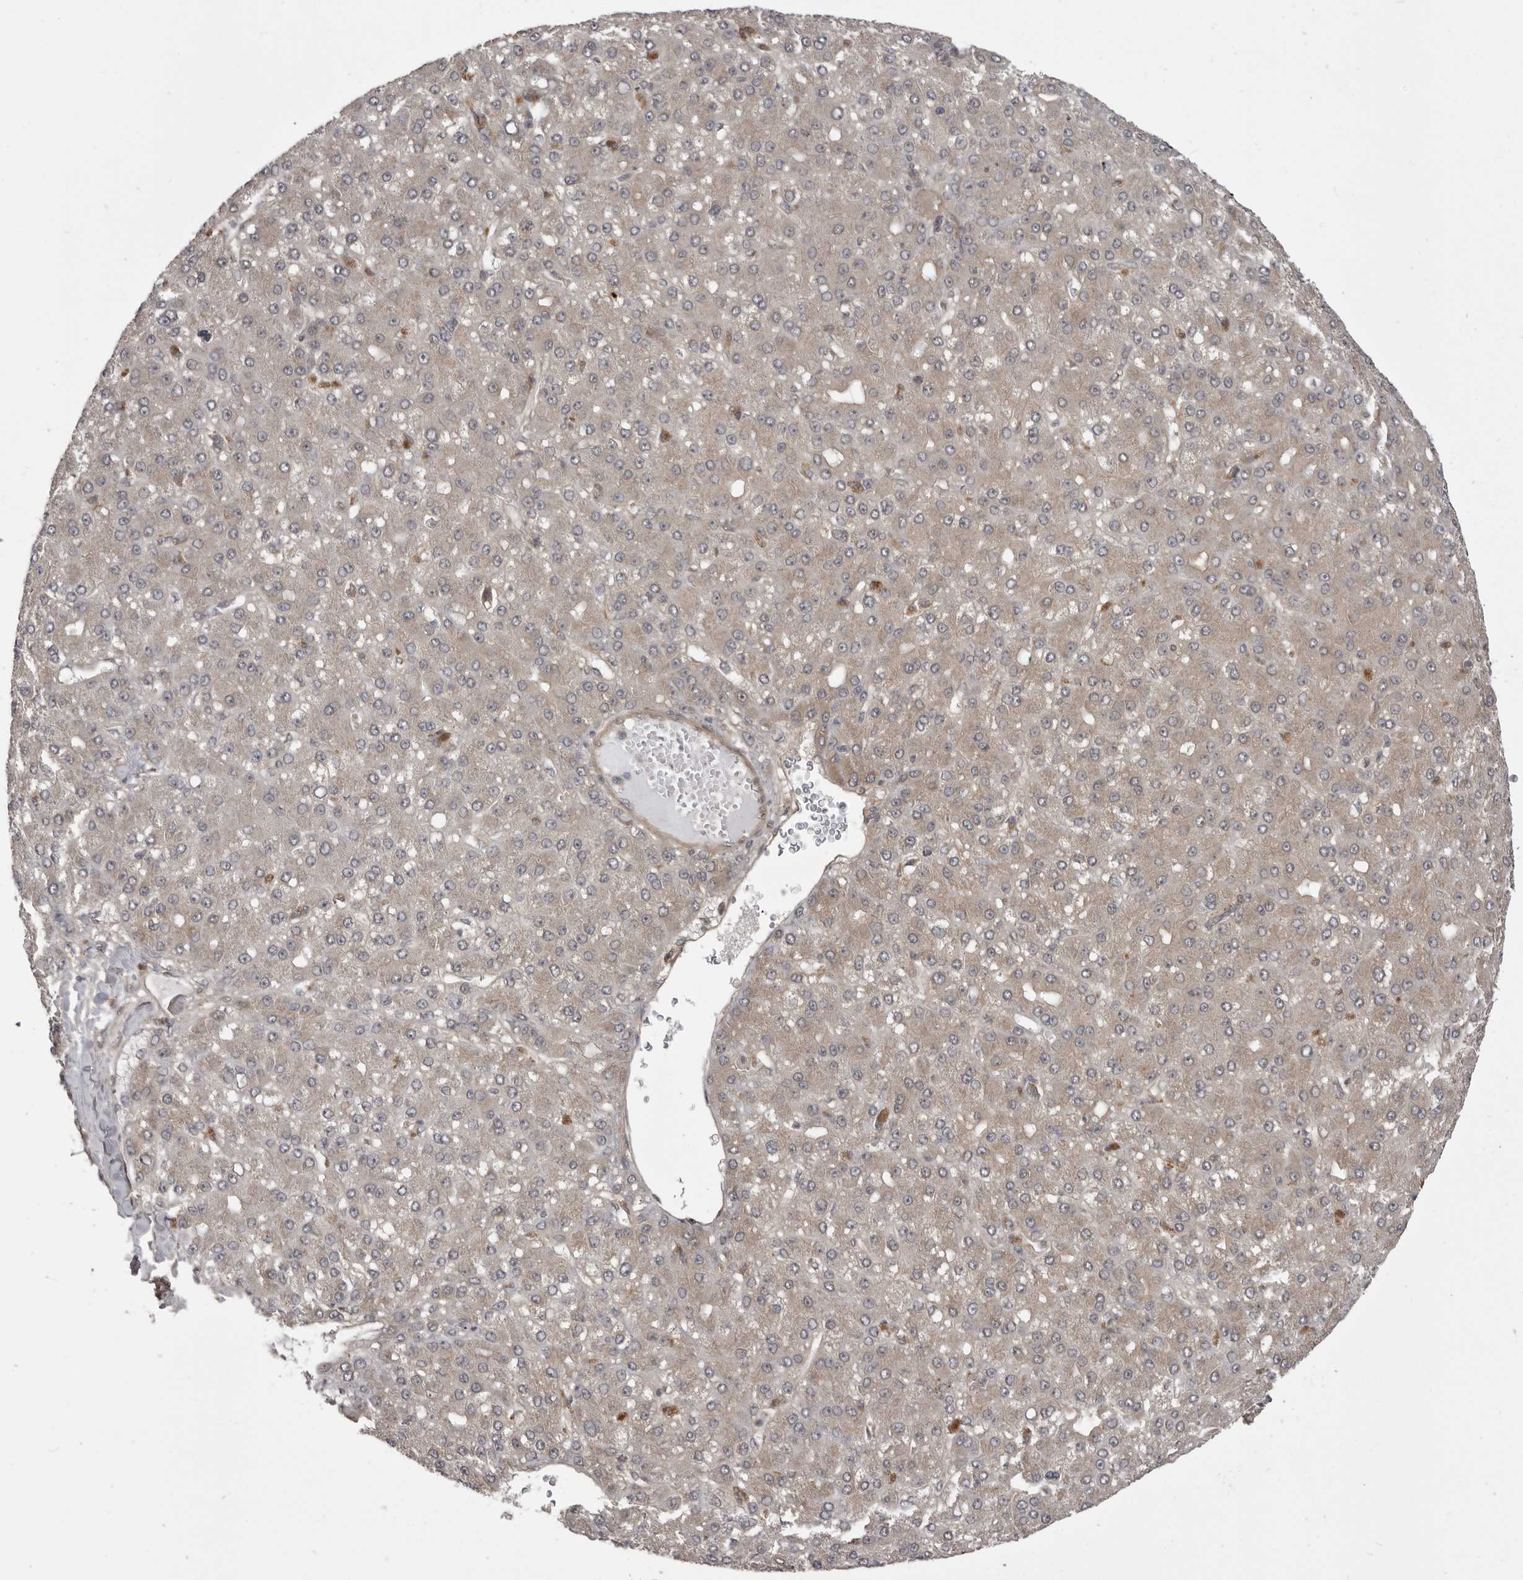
{"staining": {"intensity": "weak", "quantity": "<25%", "location": "cytoplasmic/membranous"}, "tissue": "liver cancer", "cell_type": "Tumor cells", "image_type": "cancer", "snomed": [{"axis": "morphology", "description": "Carcinoma, Hepatocellular, NOS"}, {"axis": "topography", "description": "Liver"}], "caption": "Protein analysis of liver hepatocellular carcinoma displays no significant positivity in tumor cells.", "gene": "PDCL", "patient": {"sex": "male", "age": 67}}